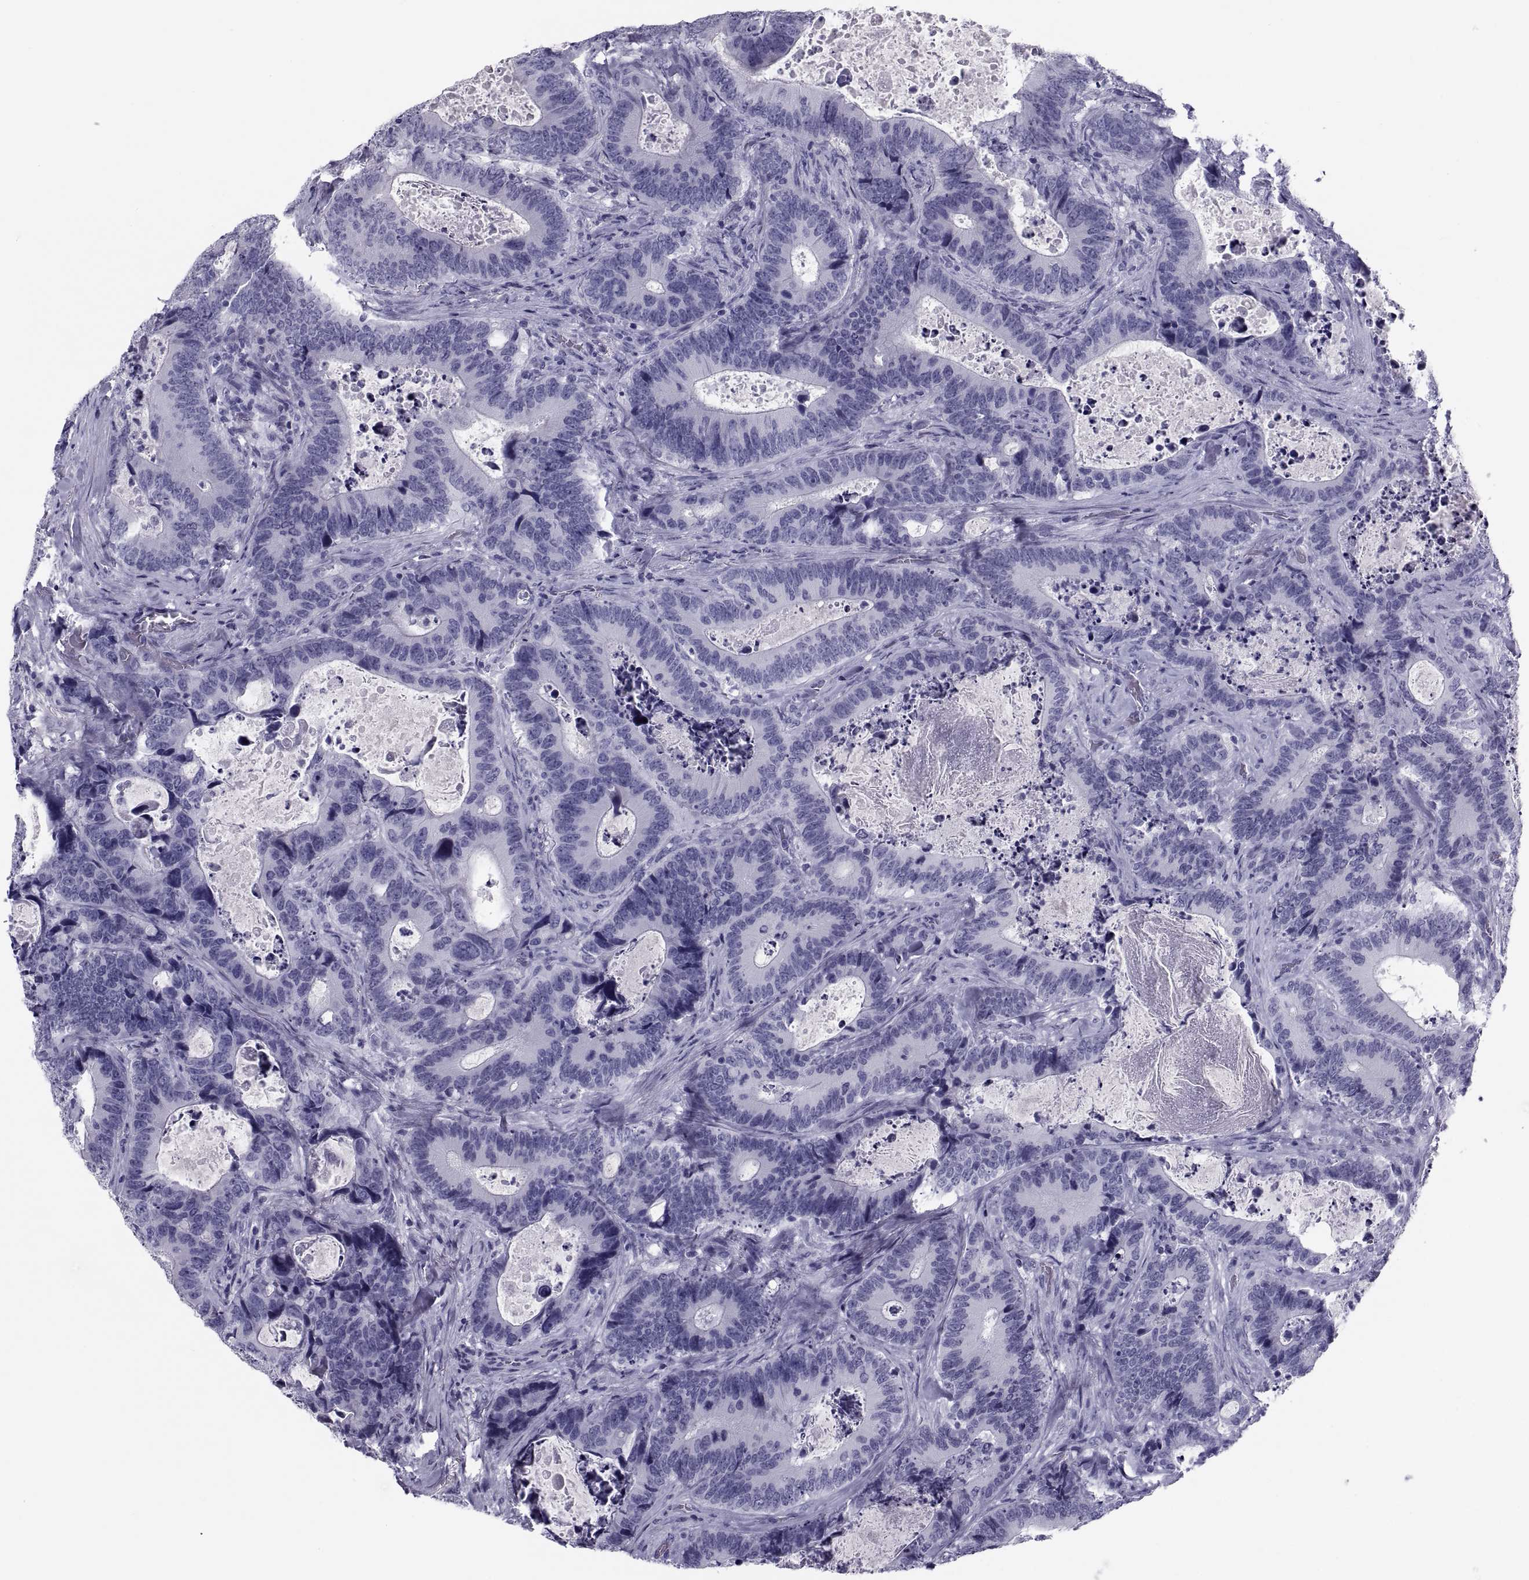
{"staining": {"intensity": "negative", "quantity": "none", "location": "none"}, "tissue": "colorectal cancer", "cell_type": "Tumor cells", "image_type": "cancer", "snomed": [{"axis": "morphology", "description": "Adenocarcinoma, NOS"}, {"axis": "topography", "description": "Colon"}], "caption": "Protein analysis of colorectal adenocarcinoma shows no significant positivity in tumor cells.", "gene": "CRISP1", "patient": {"sex": "female", "age": 82}}